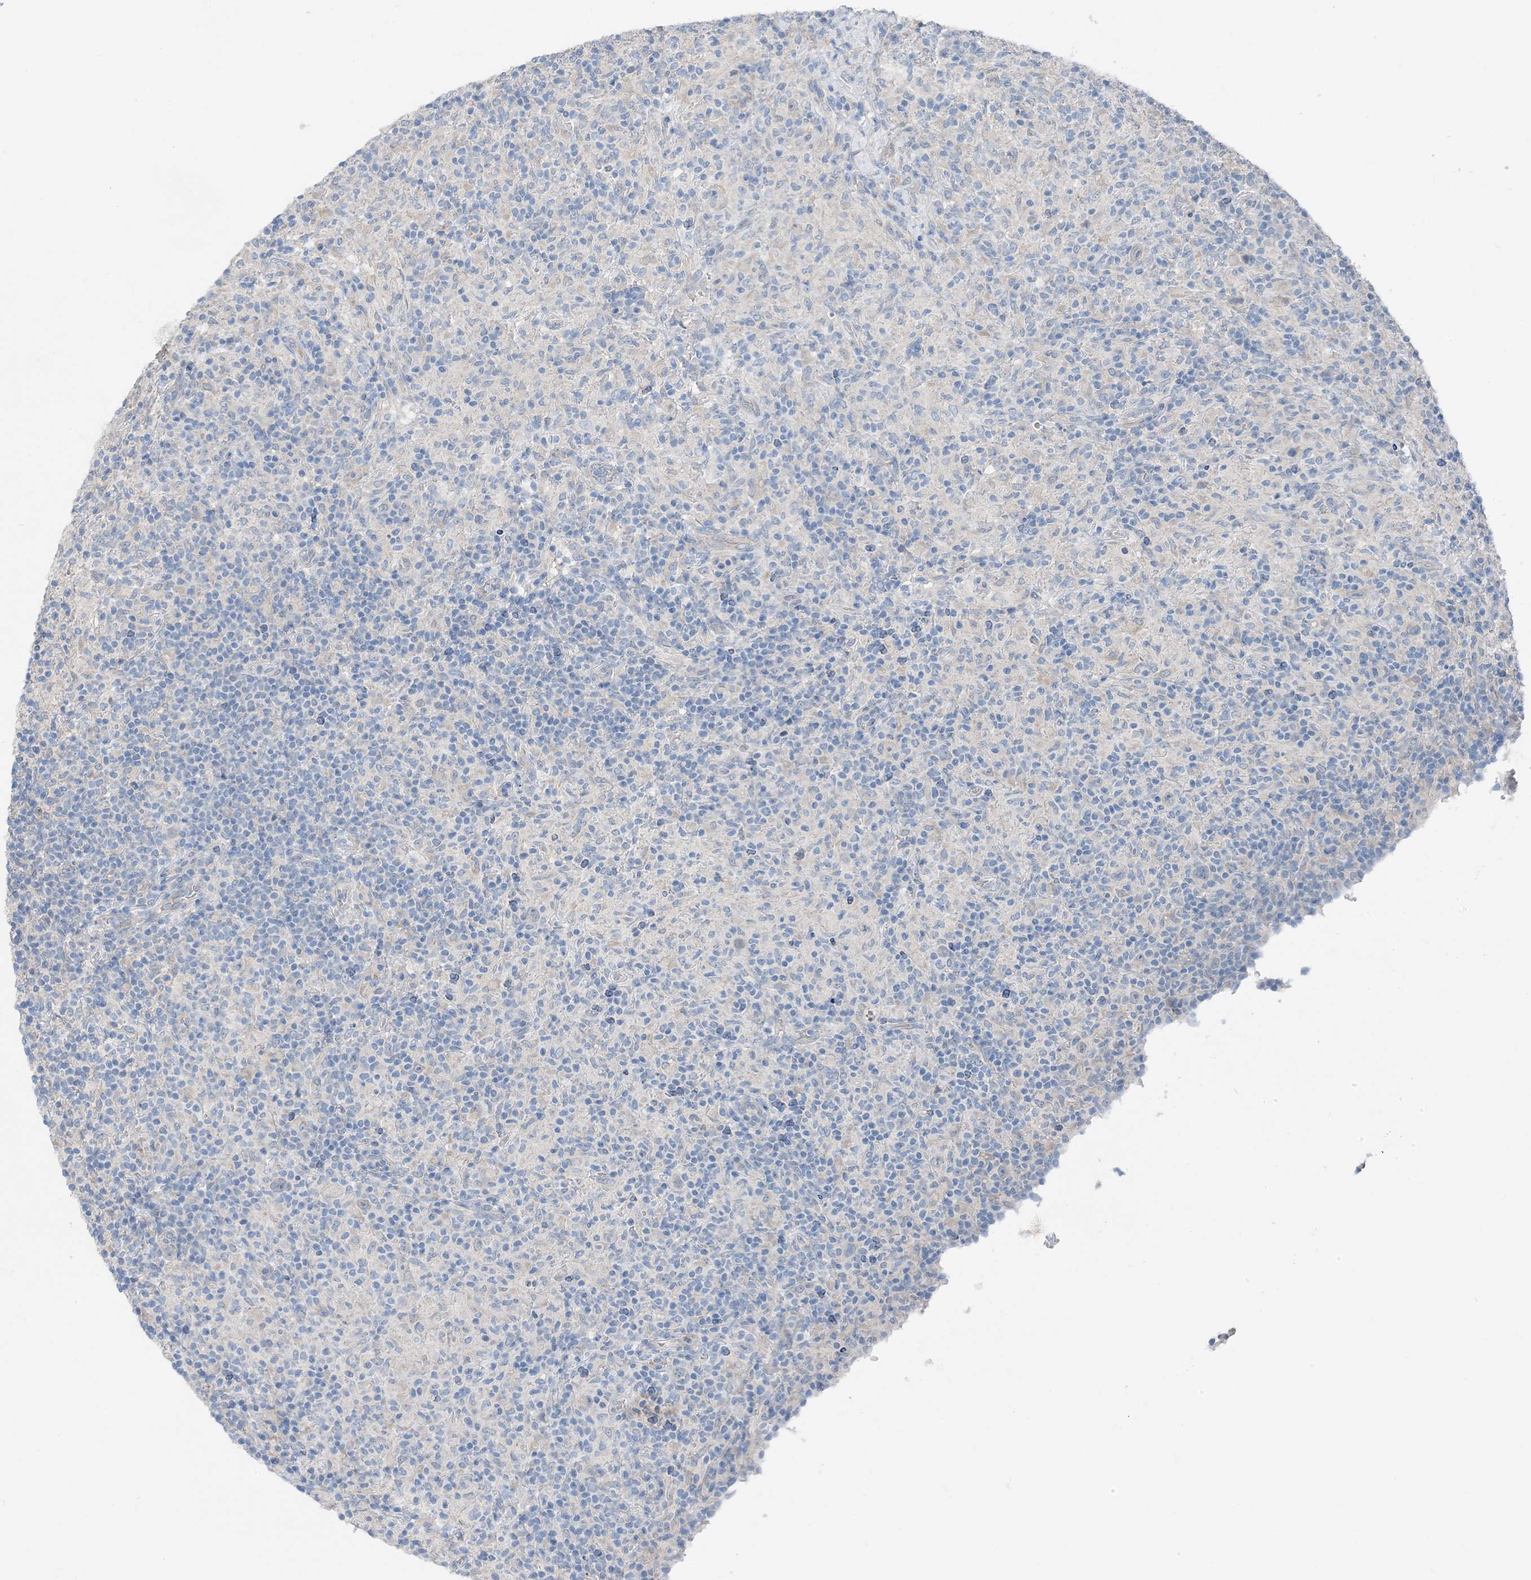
{"staining": {"intensity": "negative", "quantity": "none", "location": "none"}, "tissue": "lymphoma", "cell_type": "Tumor cells", "image_type": "cancer", "snomed": [{"axis": "morphology", "description": "Hodgkin's disease, NOS"}, {"axis": "topography", "description": "Lymph node"}], "caption": "Hodgkin's disease was stained to show a protein in brown. There is no significant expression in tumor cells.", "gene": "NCOA7", "patient": {"sex": "male", "age": 70}}